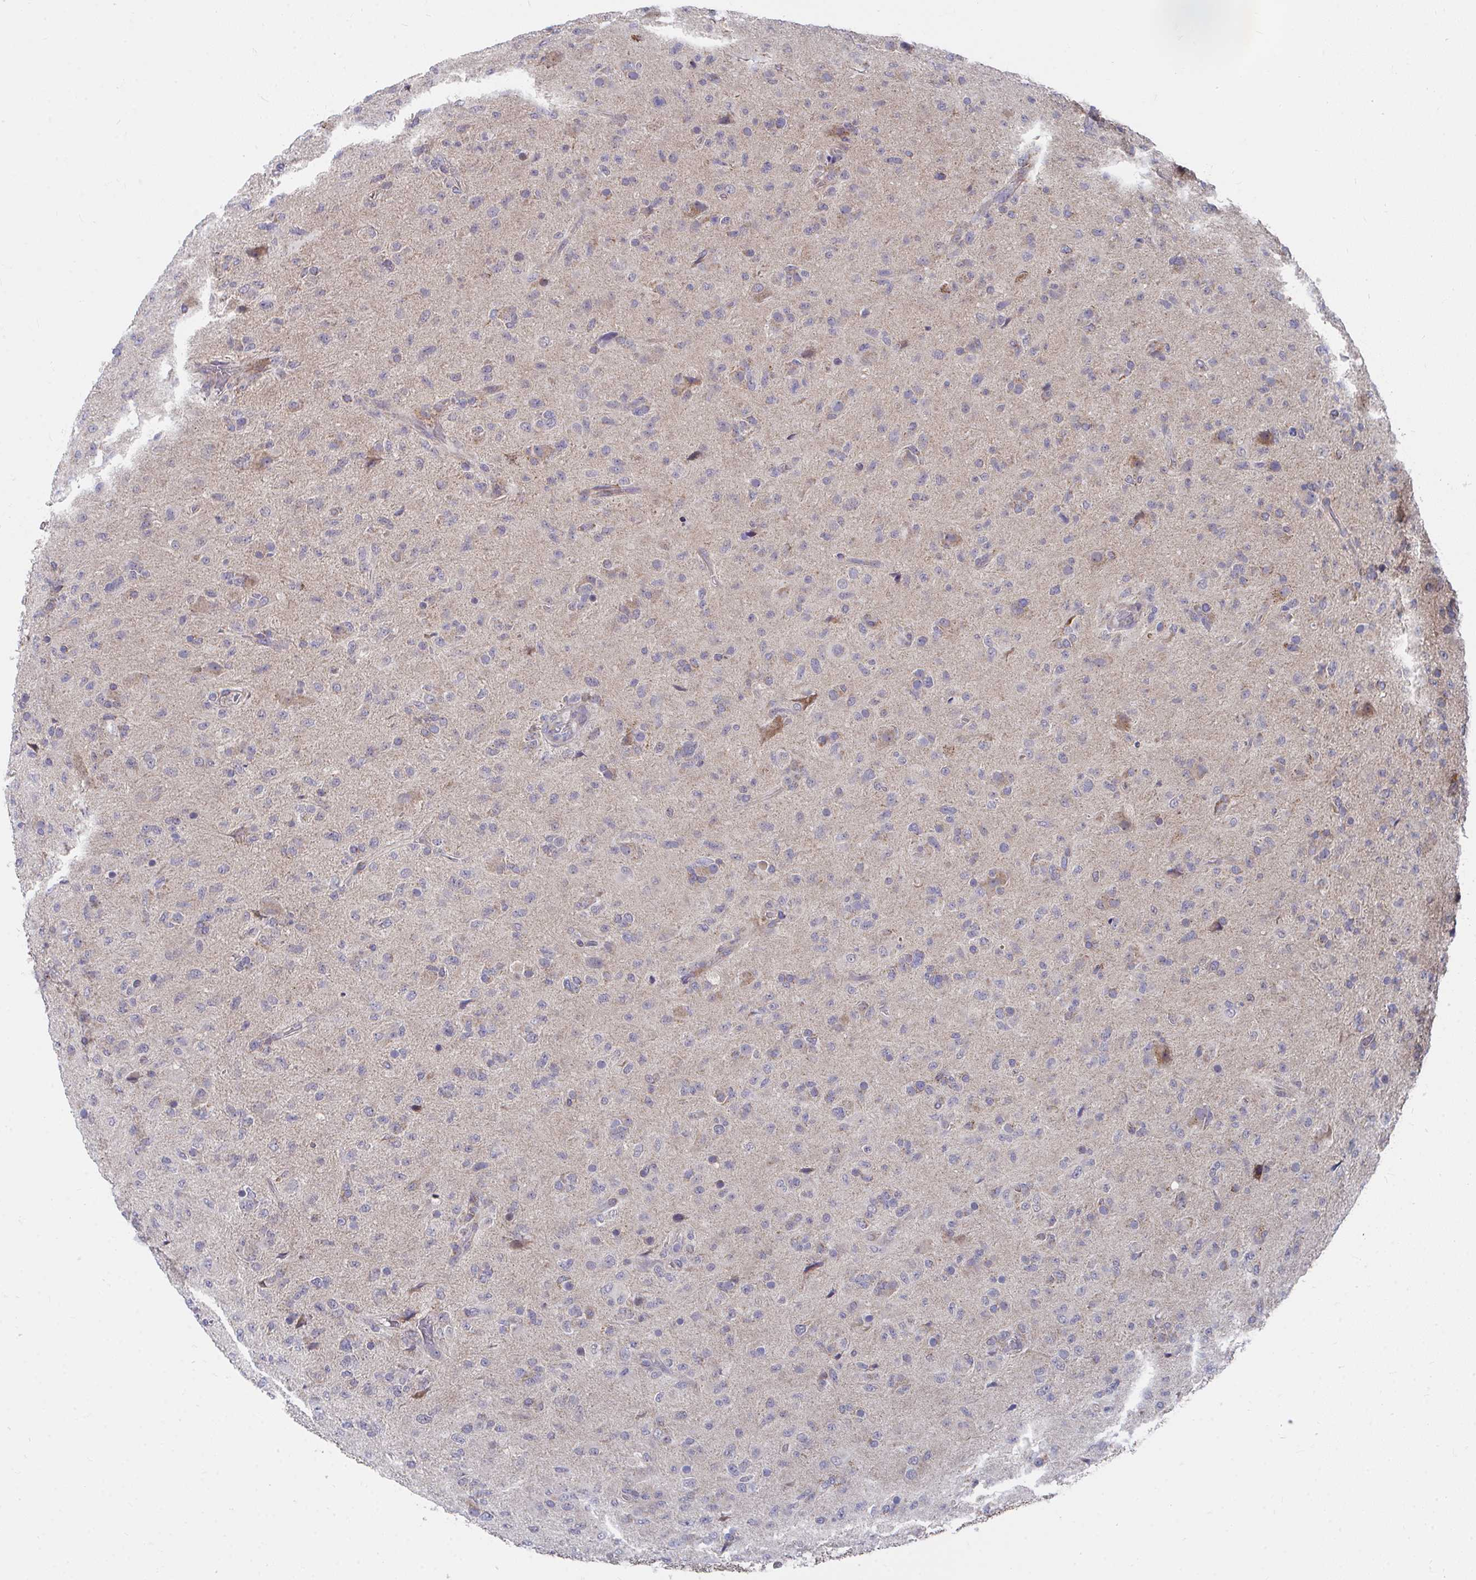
{"staining": {"intensity": "negative", "quantity": "none", "location": "none"}, "tissue": "glioma", "cell_type": "Tumor cells", "image_type": "cancer", "snomed": [{"axis": "morphology", "description": "Glioma, malignant, Low grade"}, {"axis": "topography", "description": "Brain"}], "caption": "This is an immunohistochemistry (IHC) histopathology image of human low-grade glioma (malignant). There is no expression in tumor cells.", "gene": "PEX3", "patient": {"sex": "male", "age": 65}}